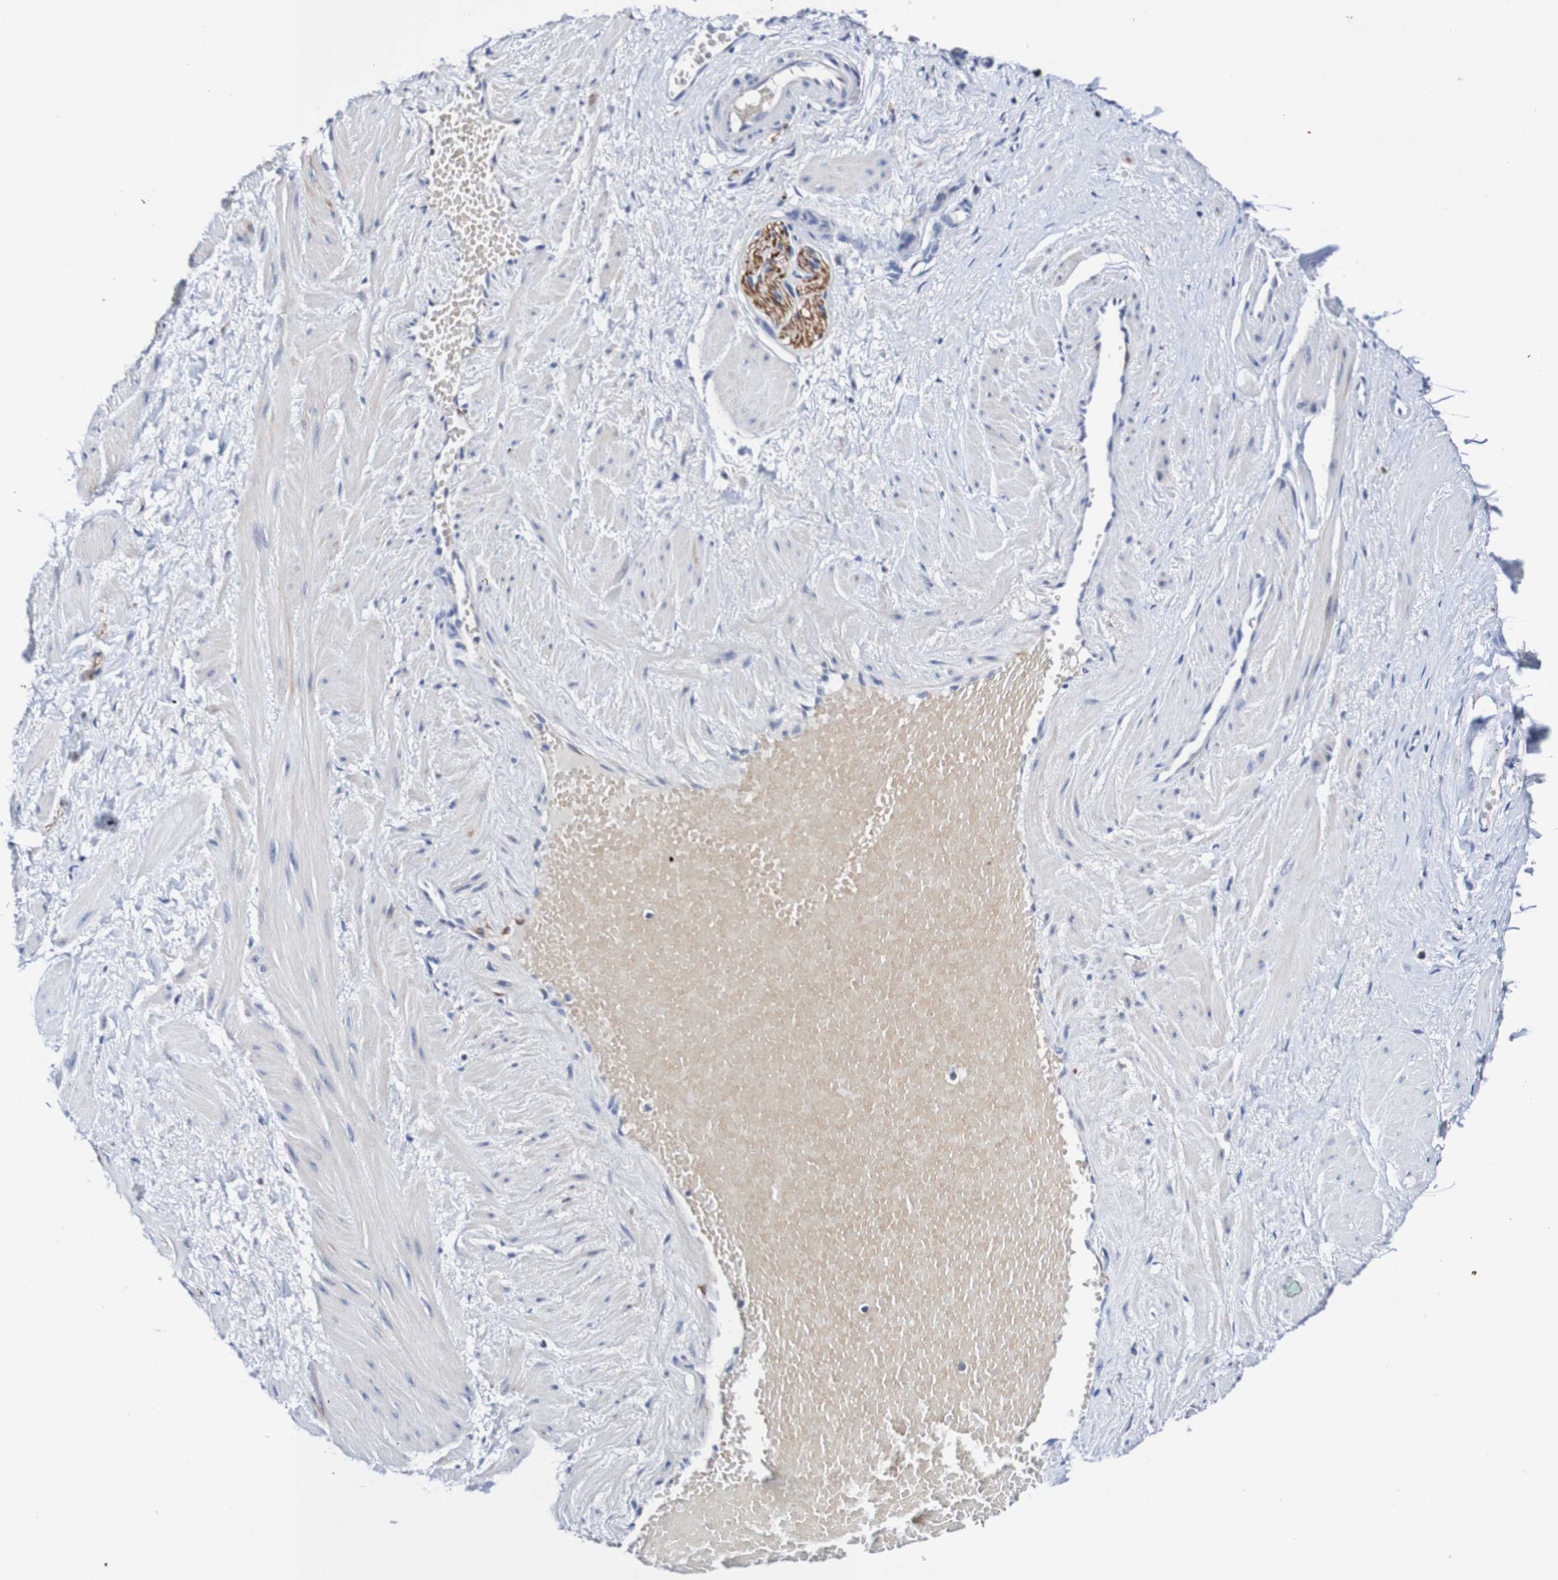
{"staining": {"intensity": "negative", "quantity": "none", "location": "none"}, "tissue": "adipose tissue", "cell_type": "Adipocytes", "image_type": "normal", "snomed": [{"axis": "morphology", "description": "Normal tissue, NOS"}, {"axis": "topography", "description": "Soft tissue"}, {"axis": "topography", "description": "Vascular tissue"}], "caption": "Immunohistochemistry (IHC) histopathology image of benign human adipose tissue stained for a protein (brown), which exhibits no expression in adipocytes.", "gene": "SEZ6", "patient": {"sex": "female", "age": 35}}